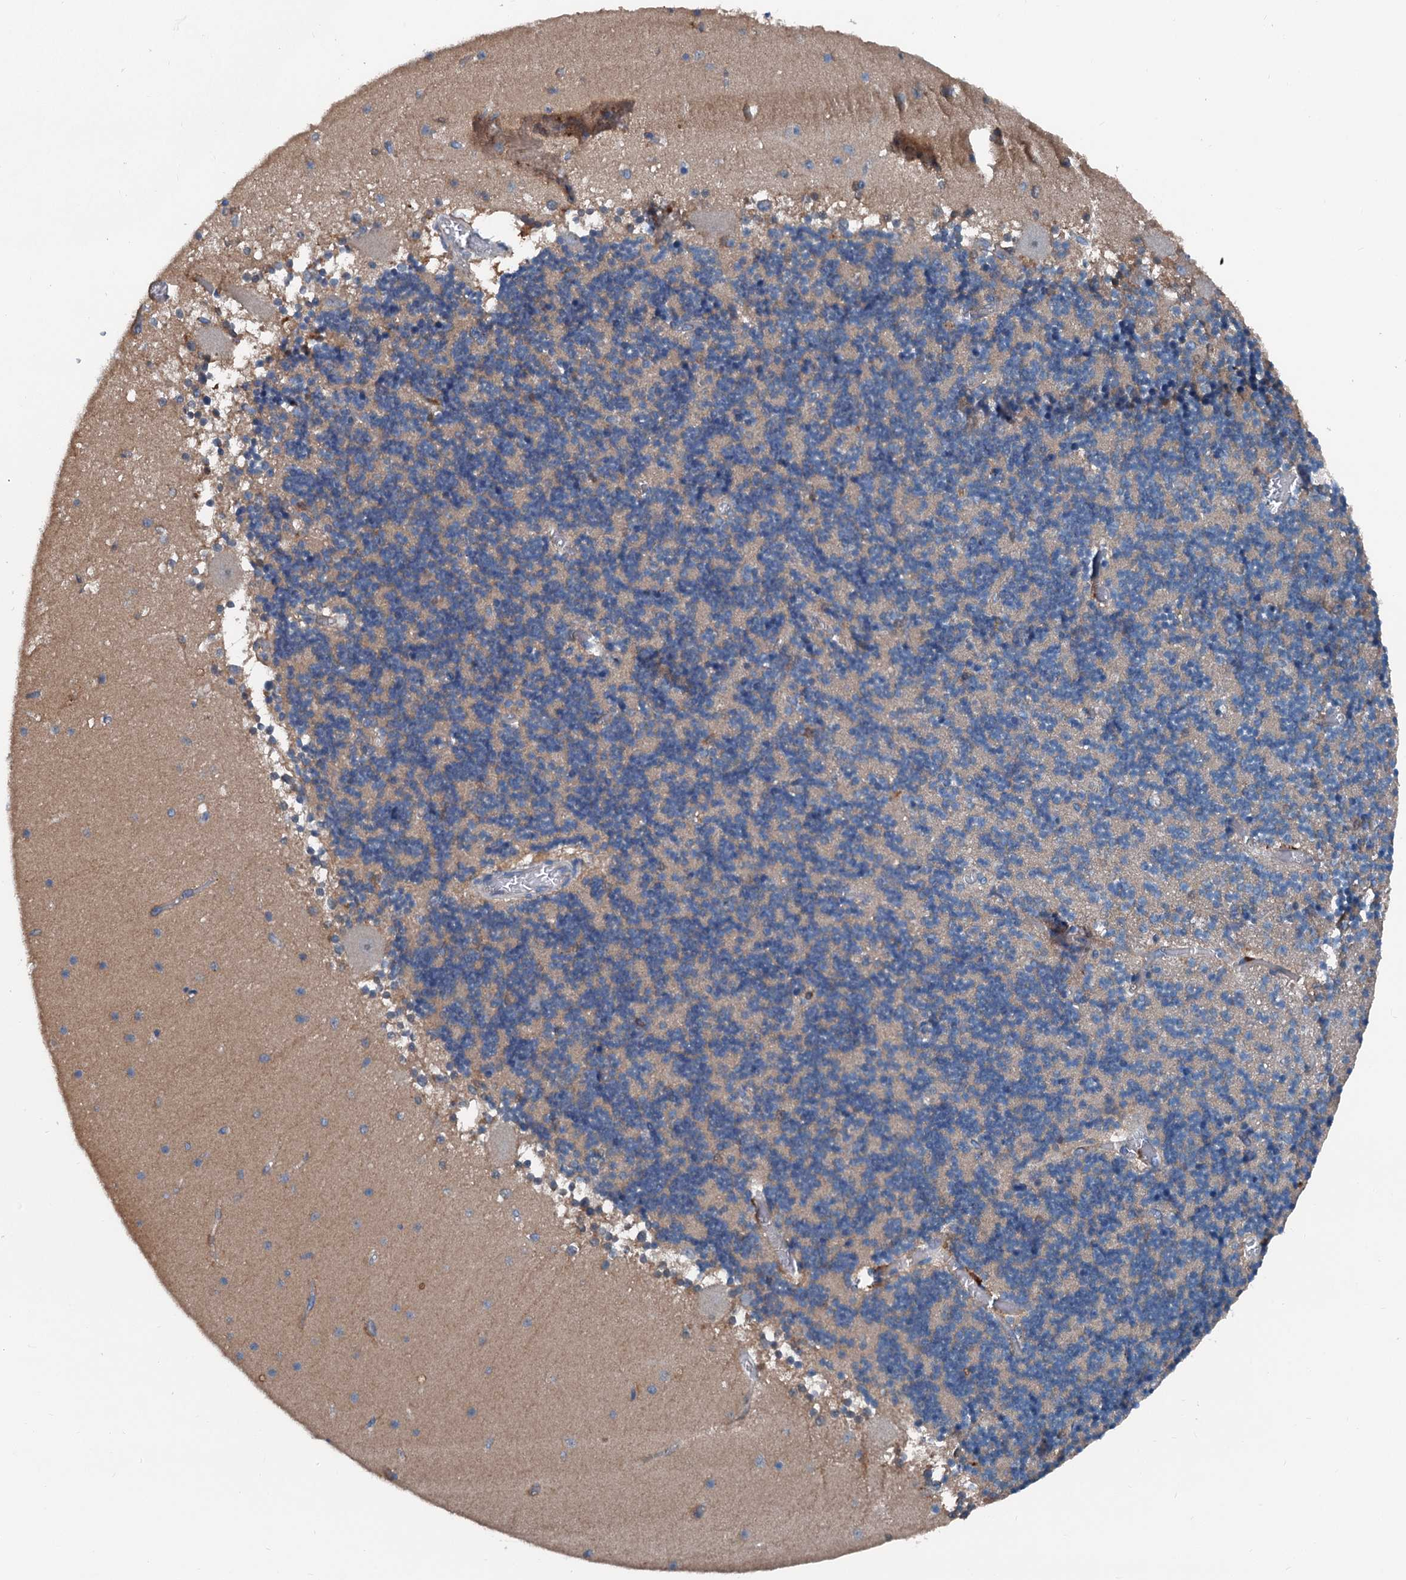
{"staining": {"intensity": "weak", "quantity": "<25%", "location": "cytoplasmic/membranous"}, "tissue": "cerebellum", "cell_type": "Cells in granular layer", "image_type": "normal", "snomed": [{"axis": "morphology", "description": "Normal tissue, NOS"}, {"axis": "topography", "description": "Cerebellum"}], "caption": "The photomicrograph reveals no staining of cells in granular layer in normal cerebellum.", "gene": "PDSS1", "patient": {"sex": "female", "age": 28}}